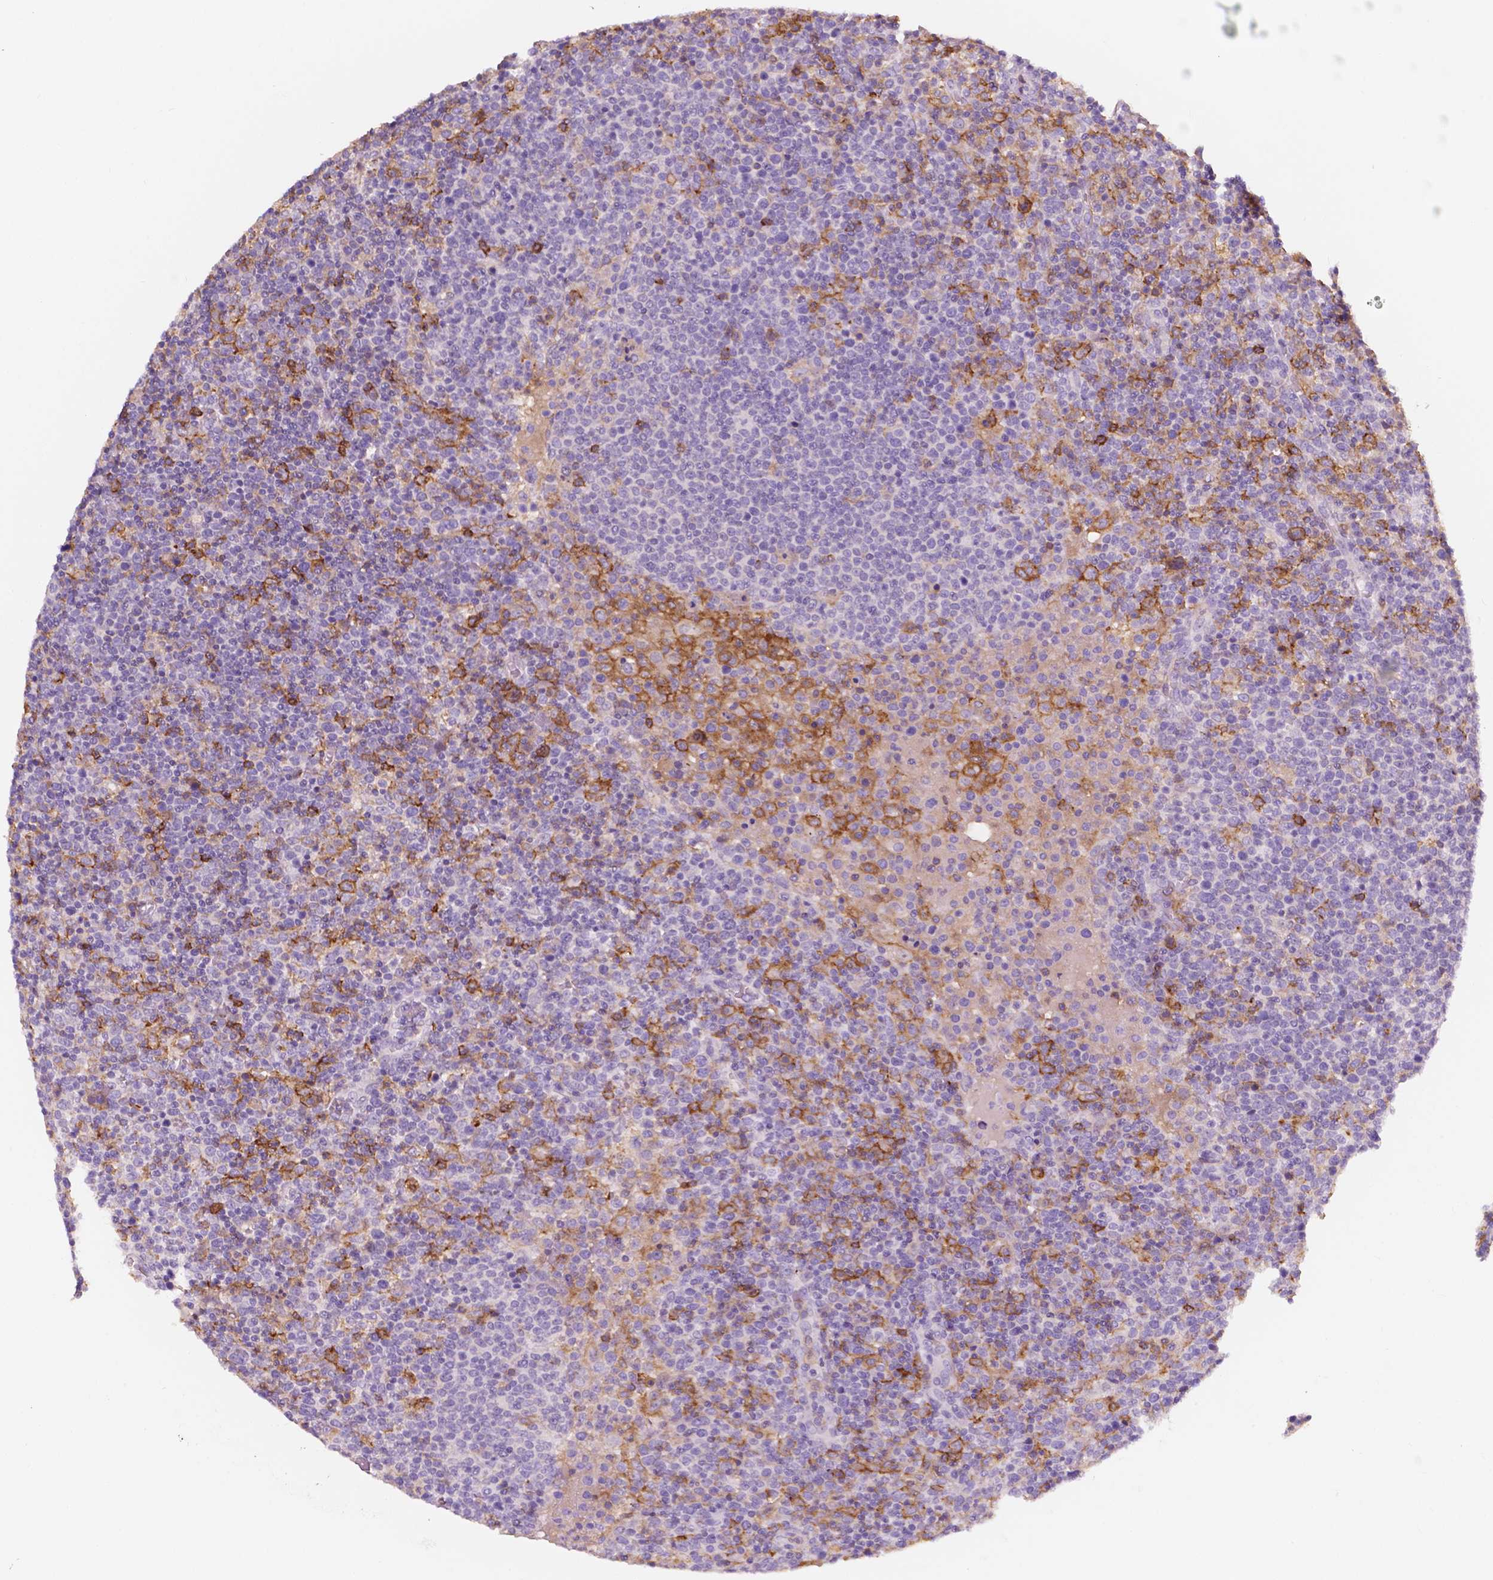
{"staining": {"intensity": "negative", "quantity": "none", "location": "none"}, "tissue": "lymphoma", "cell_type": "Tumor cells", "image_type": "cancer", "snomed": [{"axis": "morphology", "description": "Malignant lymphoma, non-Hodgkin's type, High grade"}, {"axis": "topography", "description": "Lymph node"}], "caption": "IHC histopathology image of human high-grade malignant lymphoma, non-Hodgkin's type stained for a protein (brown), which exhibits no positivity in tumor cells.", "gene": "SEMA4A", "patient": {"sex": "male", "age": 61}}